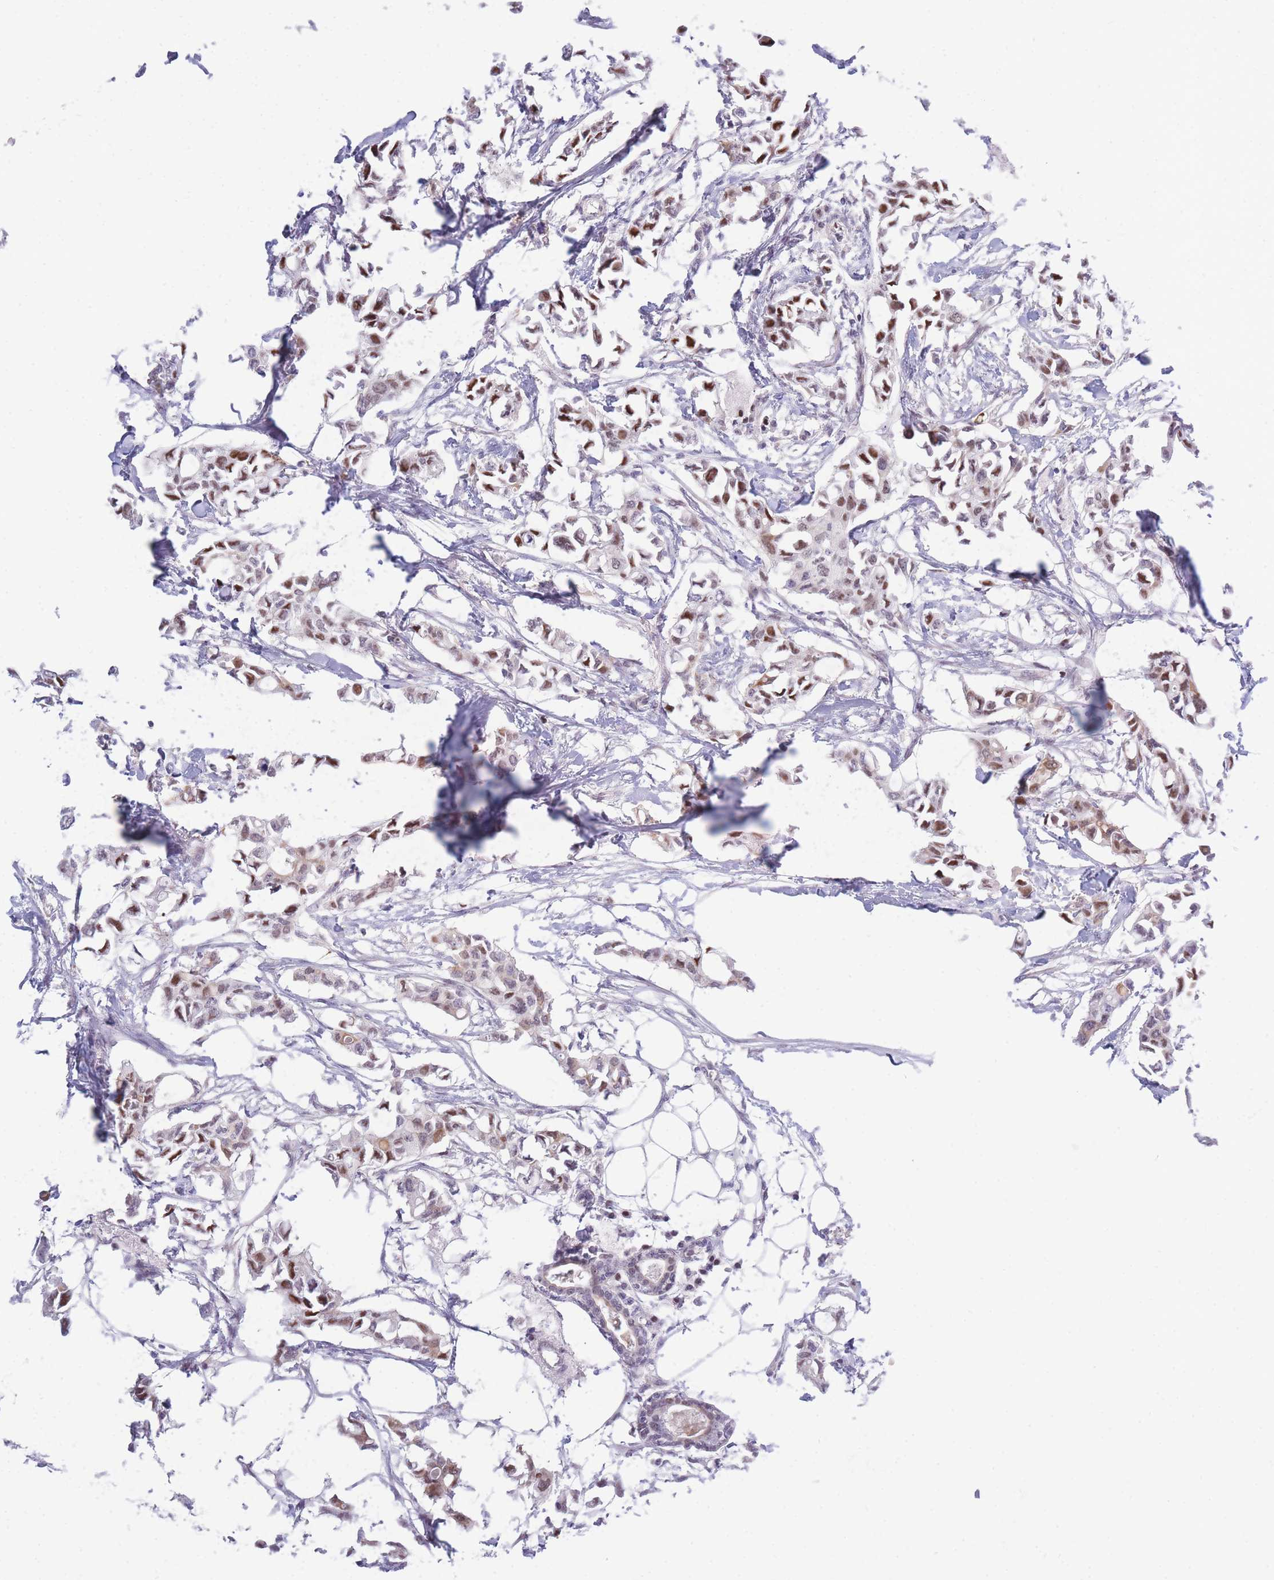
{"staining": {"intensity": "moderate", "quantity": ">75%", "location": "nuclear"}, "tissue": "breast cancer", "cell_type": "Tumor cells", "image_type": "cancer", "snomed": [{"axis": "morphology", "description": "Duct carcinoma"}, {"axis": "topography", "description": "Breast"}], "caption": "Protein staining demonstrates moderate nuclear expression in about >75% of tumor cells in breast cancer (invasive ductal carcinoma).", "gene": "CRACD", "patient": {"sex": "female", "age": 41}}